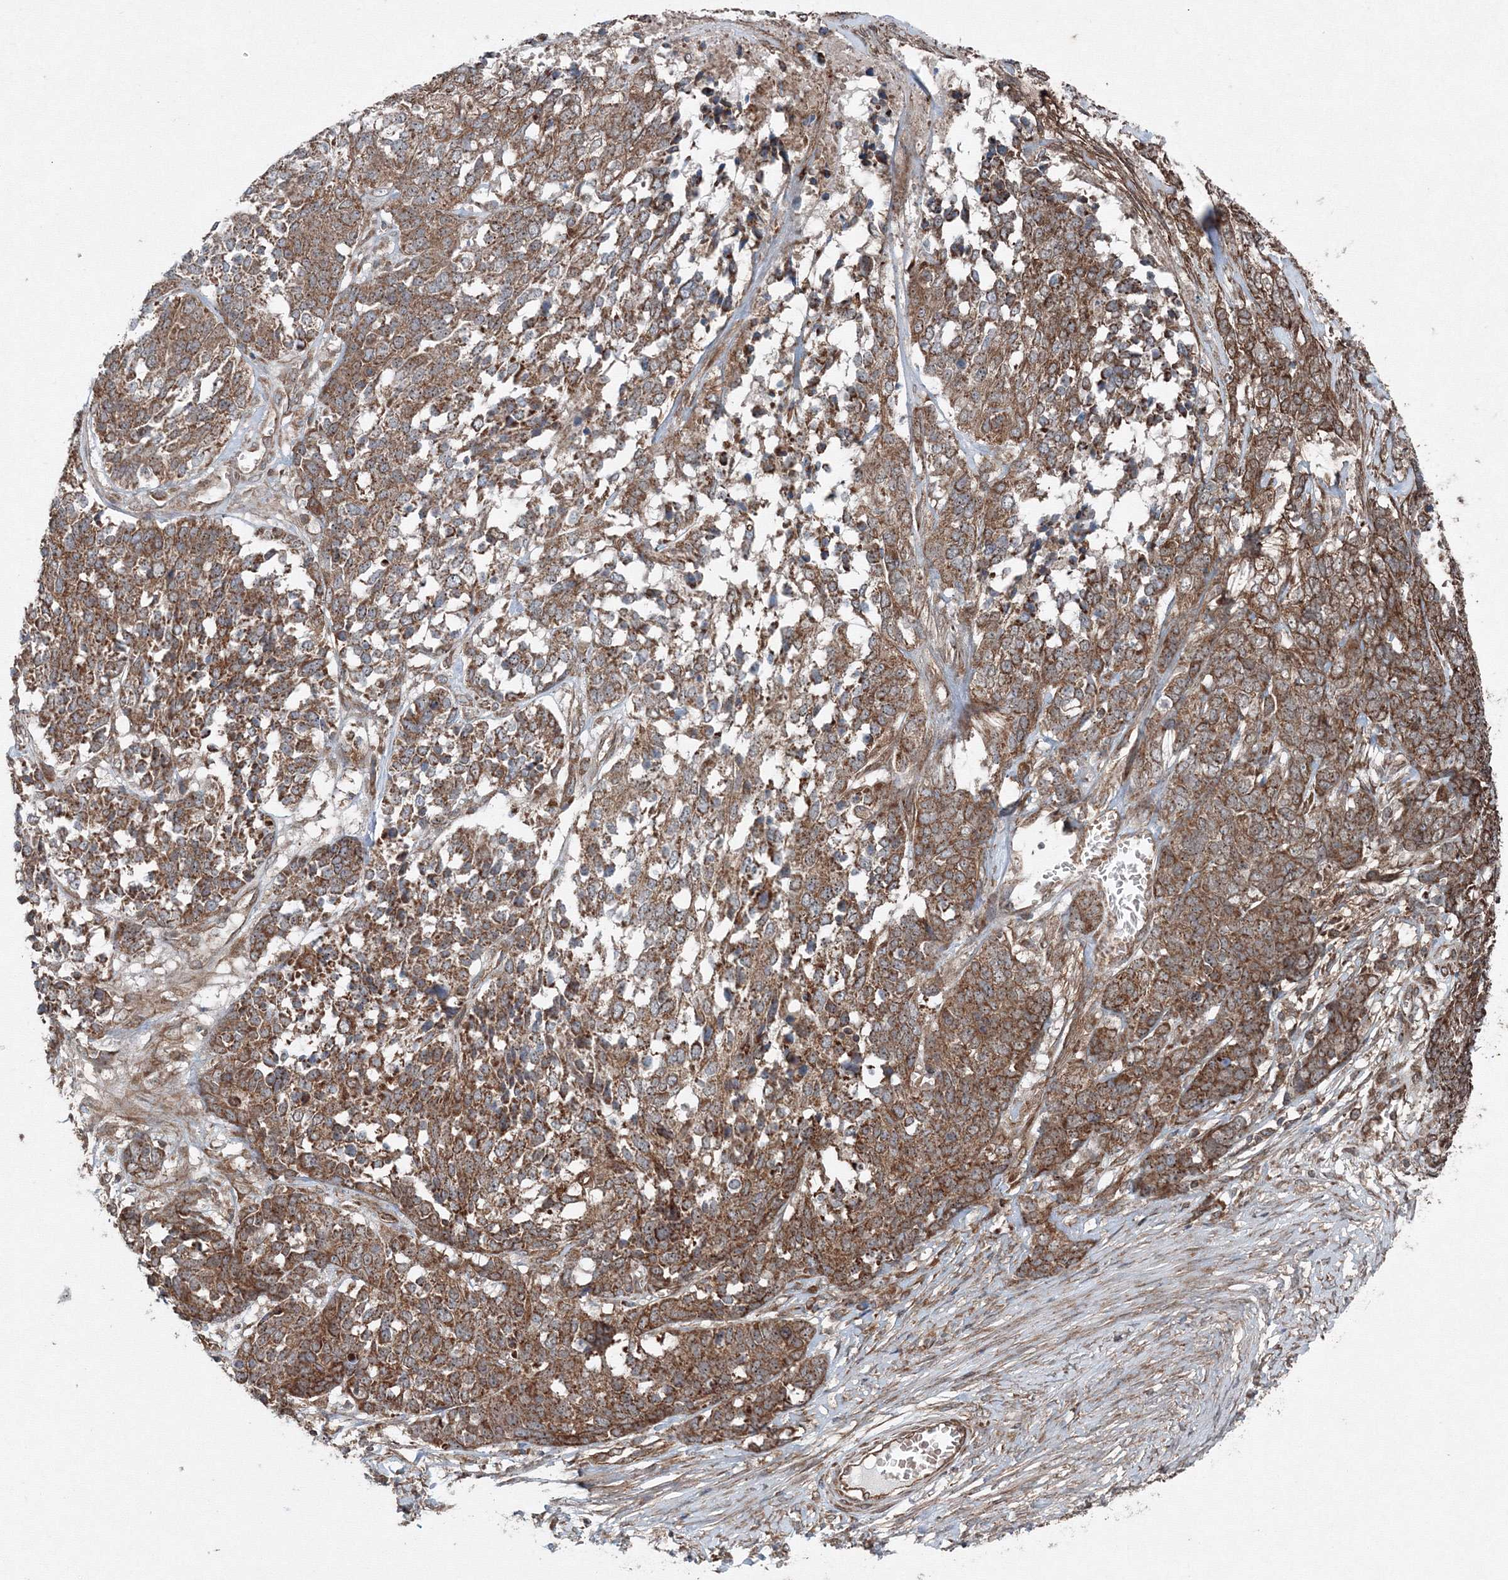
{"staining": {"intensity": "moderate", "quantity": ">75%", "location": "cytoplasmic/membranous"}, "tissue": "ovarian cancer", "cell_type": "Tumor cells", "image_type": "cancer", "snomed": [{"axis": "morphology", "description": "Cystadenocarcinoma, serous, NOS"}, {"axis": "topography", "description": "Ovary"}], "caption": "A micrograph of human serous cystadenocarcinoma (ovarian) stained for a protein reveals moderate cytoplasmic/membranous brown staining in tumor cells. The staining is performed using DAB brown chromogen to label protein expression. The nuclei are counter-stained blue using hematoxylin.", "gene": "COPS7B", "patient": {"sex": "female", "age": 44}}